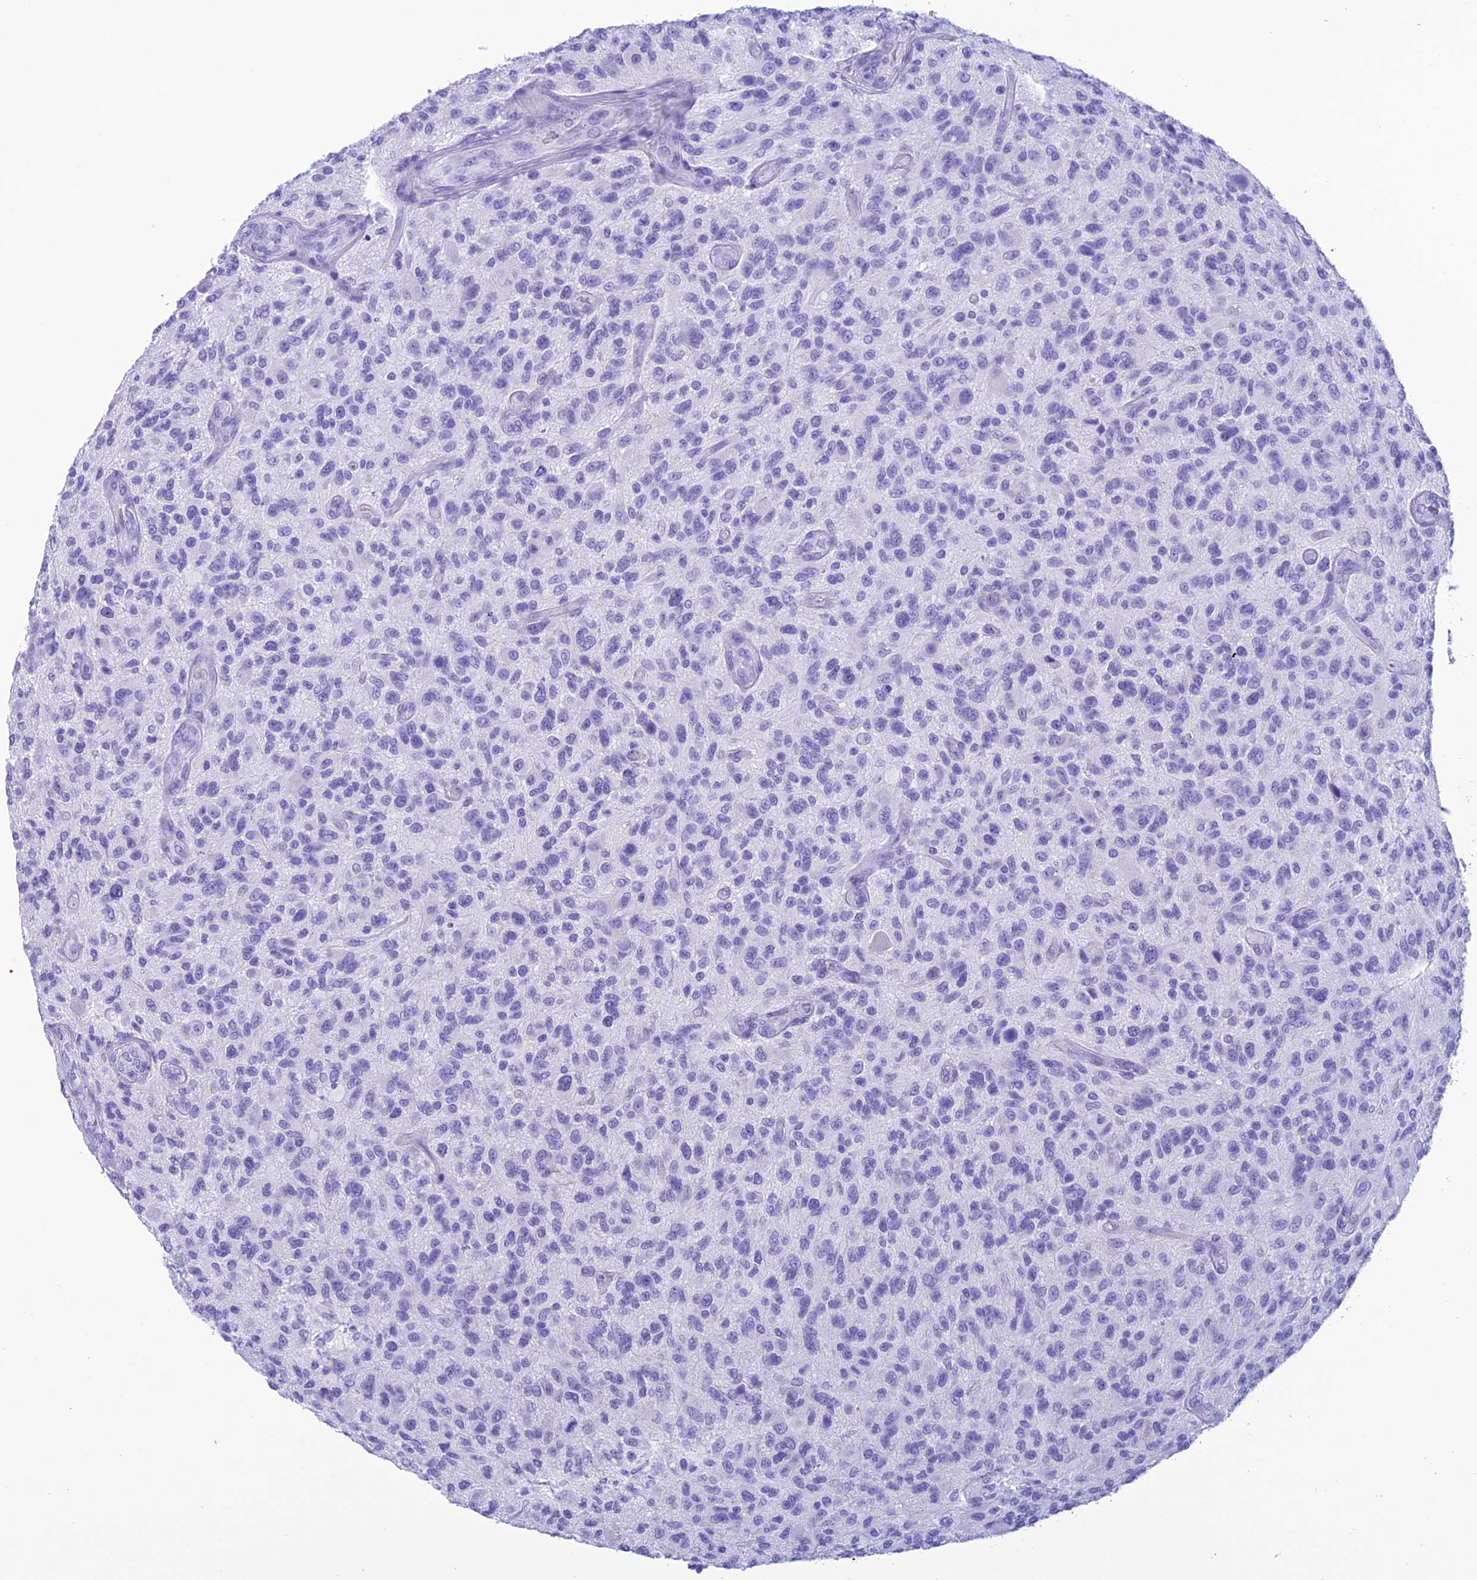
{"staining": {"intensity": "negative", "quantity": "none", "location": "none"}, "tissue": "glioma", "cell_type": "Tumor cells", "image_type": "cancer", "snomed": [{"axis": "morphology", "description": "Glioma, malignant, High grade"}, {"axis": "topography", "description": "Brain"}], "caption": "IHC image of neoplastic tissue: malignant glioma (high-grade) stained with DAB exhibits no significant protein staining in tumor cells.", "gene": "TRAM1L1", "patient": {"sex": "male", "age": 47}}